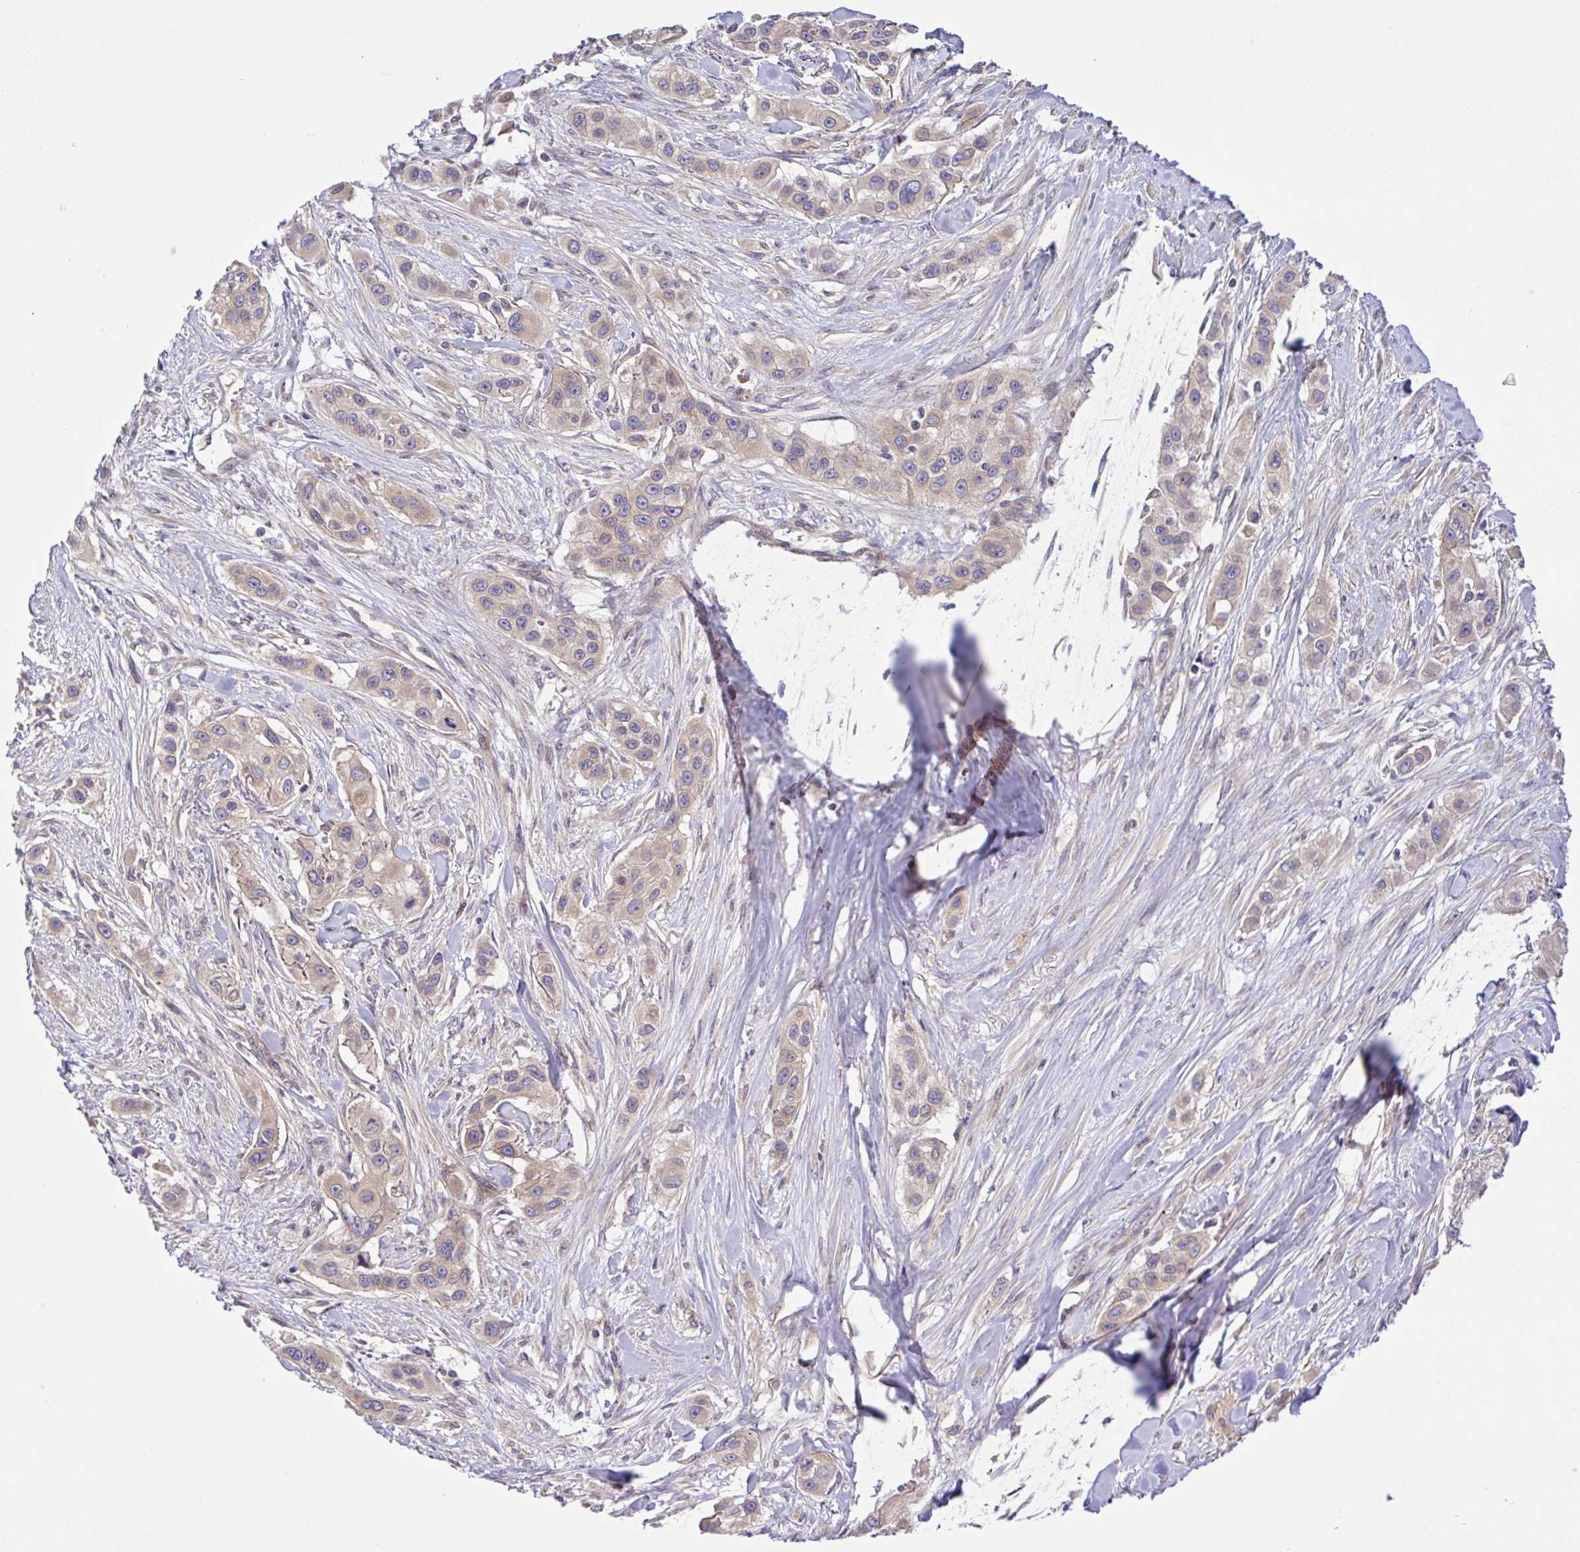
{"staining": {"intensity": "weak", "quantity": "25%-75%", "location": "cytoplasmic/membranous"}, "tissue": "skin cancer", "cell_type": "Tumor cells", "image_type": "cancer", "snomed": [{"axis": "morphology", "description": "Squamous cell carcinoma, NOS"}, {"axis": "topography", "description": "Skin"}], "caption": "Immunohistochemical staining of skin cancer (squamous cell carcinoma) displays weak cytoplasmic/membranous protein staining in approximately 25%-75% of tumor cells.", "gene": "UBE4A", "patient": {"sex": "male", "age": 63}}